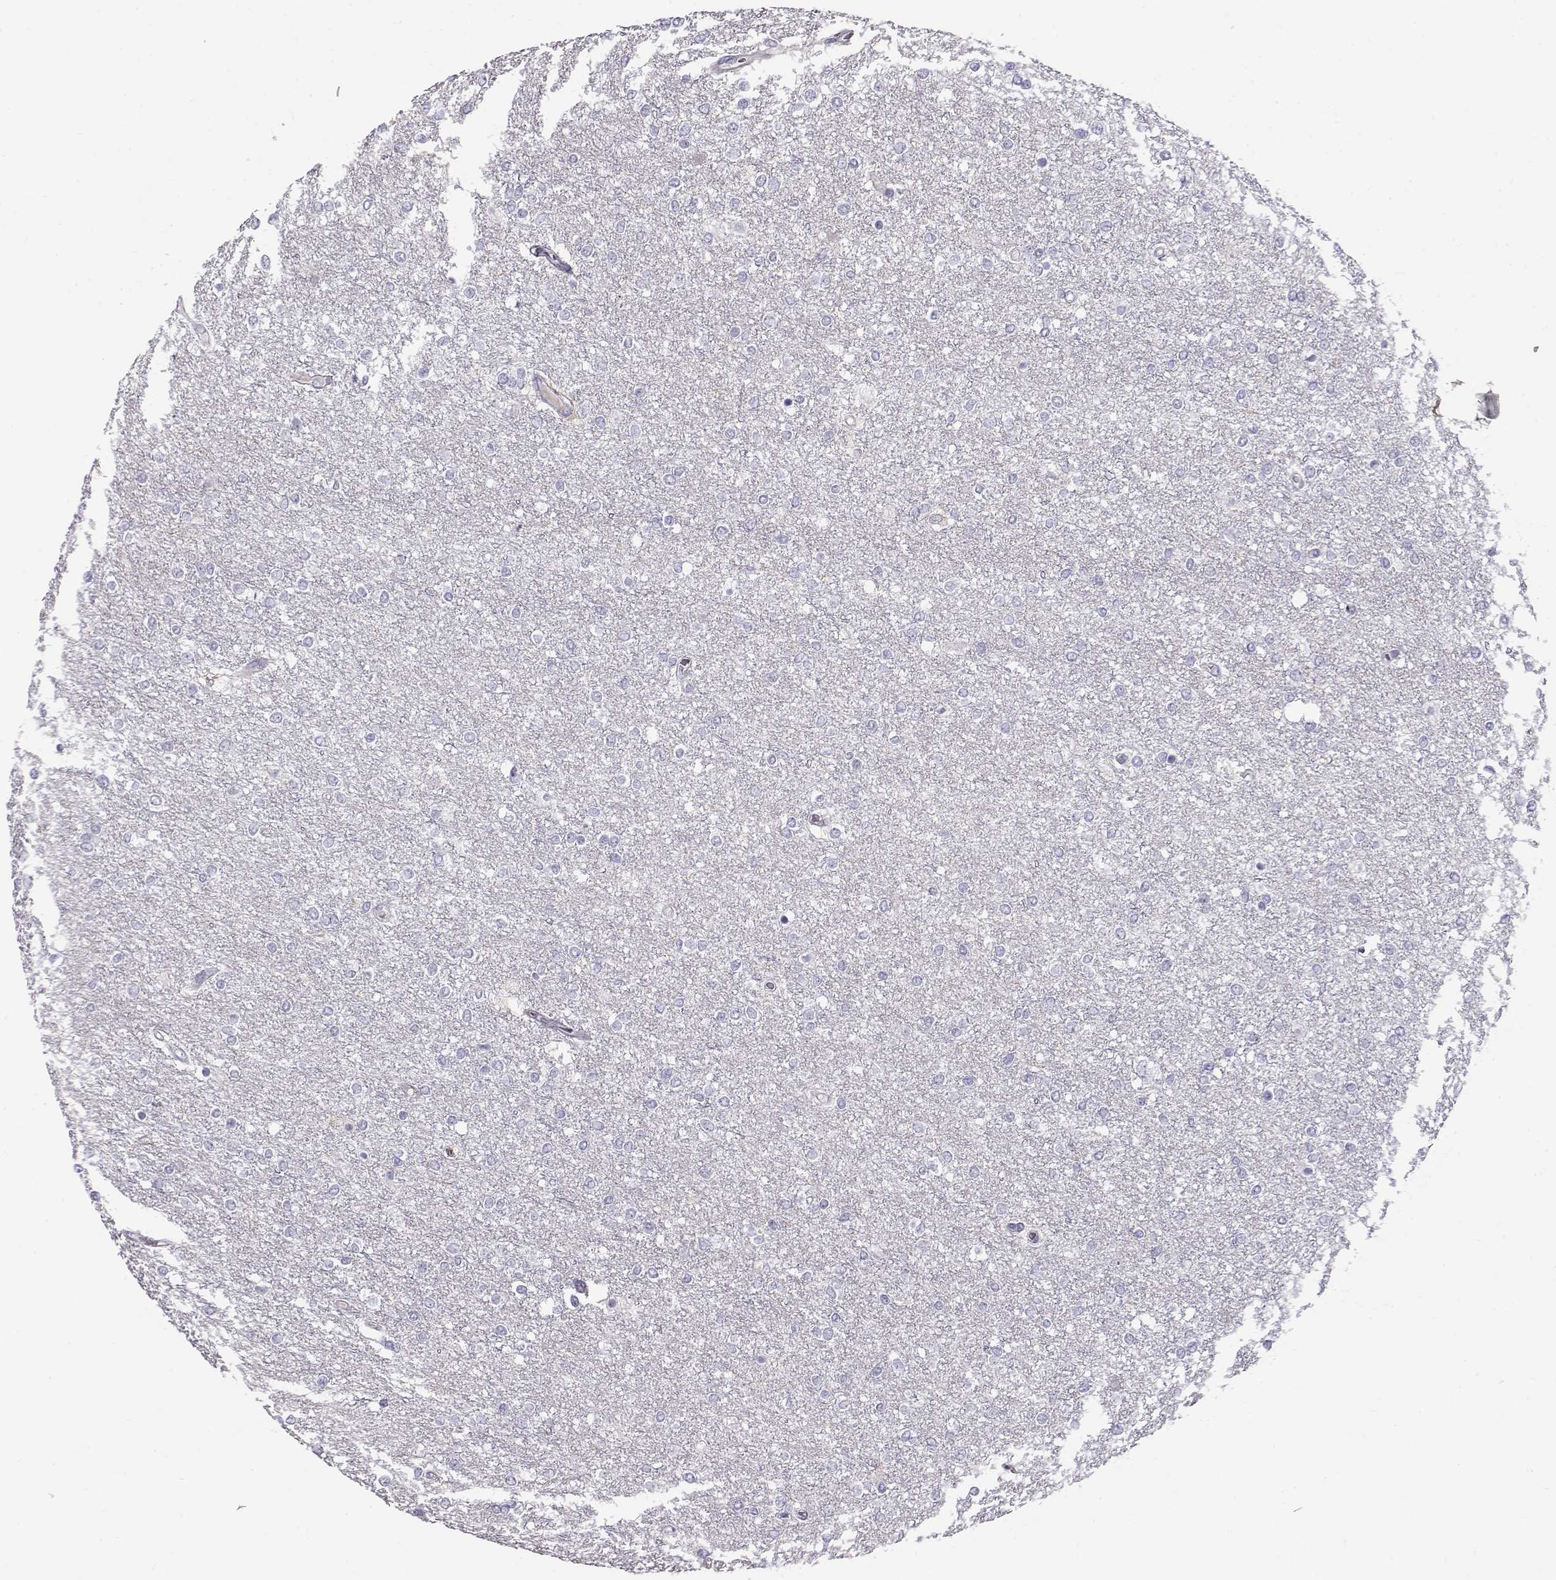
{"staining": {"intensity": "negative", "quantity": "none", "location": "none"}, "tissue": "glioma", "cell_type": "Tumor cells", "image_type": "cancer", "snomed": [{"axis": "morphology", "description": "Glioma, malignant, High grade"}, {"axis": "topography", "description": "Brain"}], "caption": "There is no significant expression in tumor cells of glioma.", "gene": "GPR26", "patient": {"sex": "female", "age": 61}}